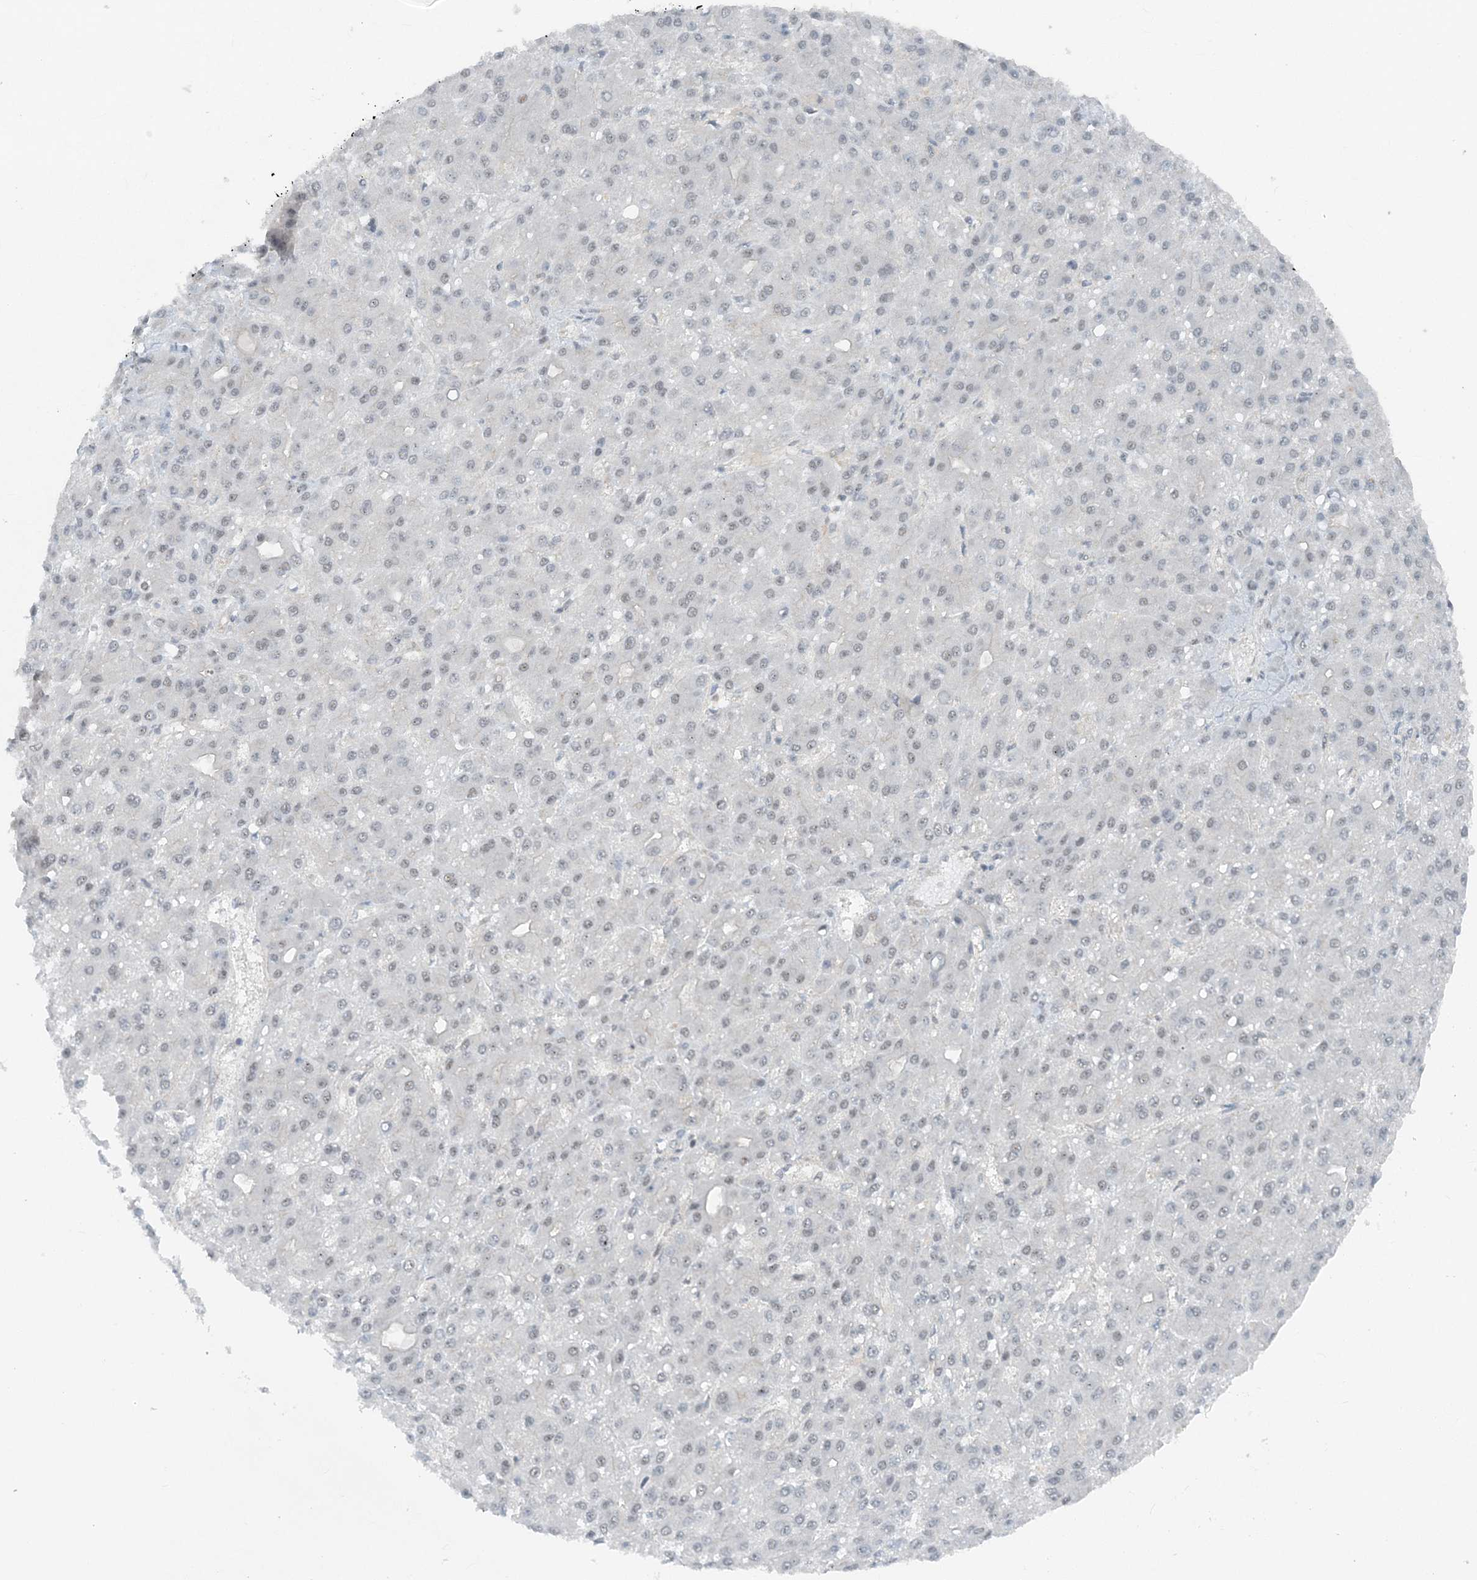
{"staining": {"intensity": "negative", "quantity": "none", "location": "none"}, "tissue": "liver cancer", "cell_type": "Tumor cells", "image_type": "cancer", "snomed": [{"axis": "morphology", "description": "Carcinoma, Hepatocellular, NOS"}, {"axis": "topography", "description": "Liver"}], "caption": "IHC histopathology image of neoplastic tissue: human liver cancer stained with DAB (3,3'-diaminobenzidine) demonstrates no significant protein positivity in tumor cells.", "gene": "ATP11A", "patient": {"sex": "male", "age": 67}}